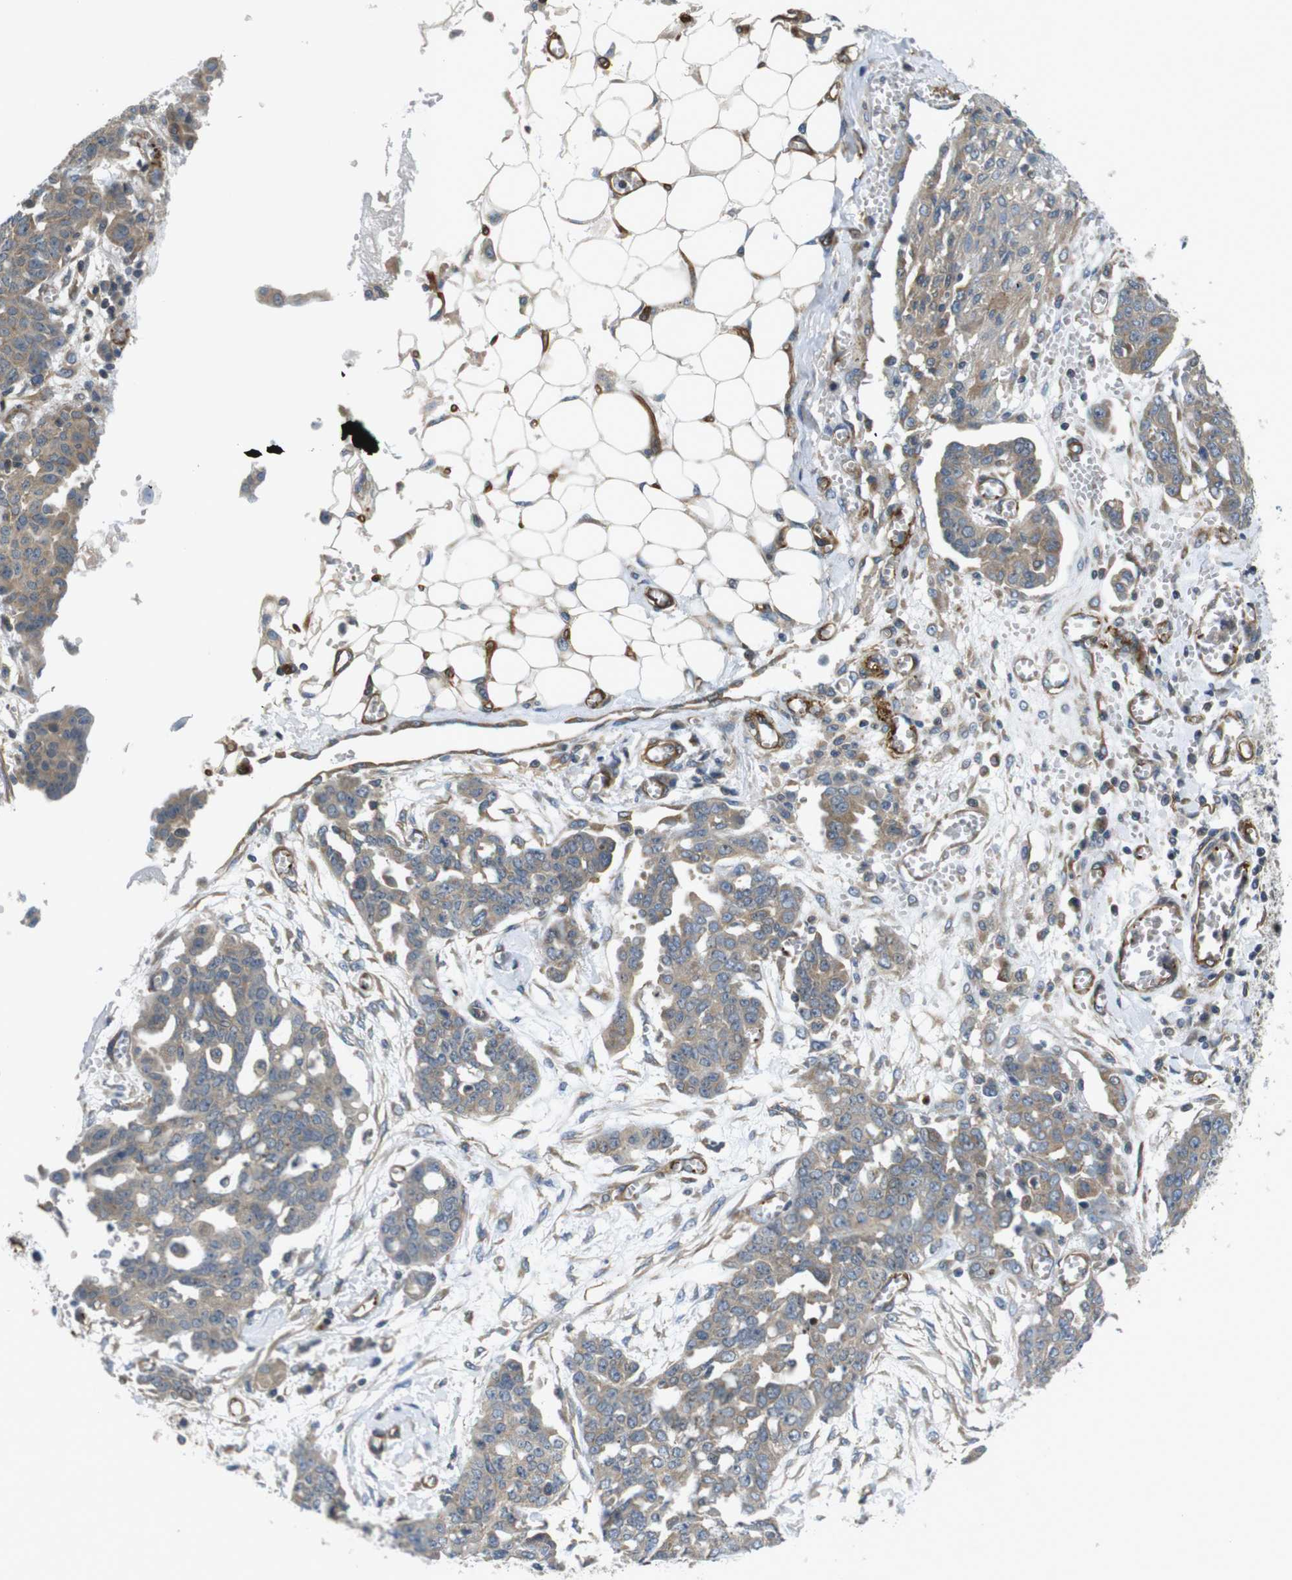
{"staining": {"intensity": "weak", "quantity": ">75%", "location": "cytoplasmic/membranous"}, "tissue": "ovarian cancer", "cell_type": "Tumor cells", "image_type": "cancer", "snomed": [{"axis": "morphology", "description": "Cystadenocarcinoma, serous, NOS"}, {"axis": "topography", "description": "Soft tissue"}, {"axis": "topography", "description": "Ovary"}], "caption": "DAB immunohistochemical staining of ovarian cancer reveals weak cytoplasmic/membranous protein staining in approximately >75% of tumor cells.", "gene": "TSC1", "patient": {"sex": "female", "age": 57}}